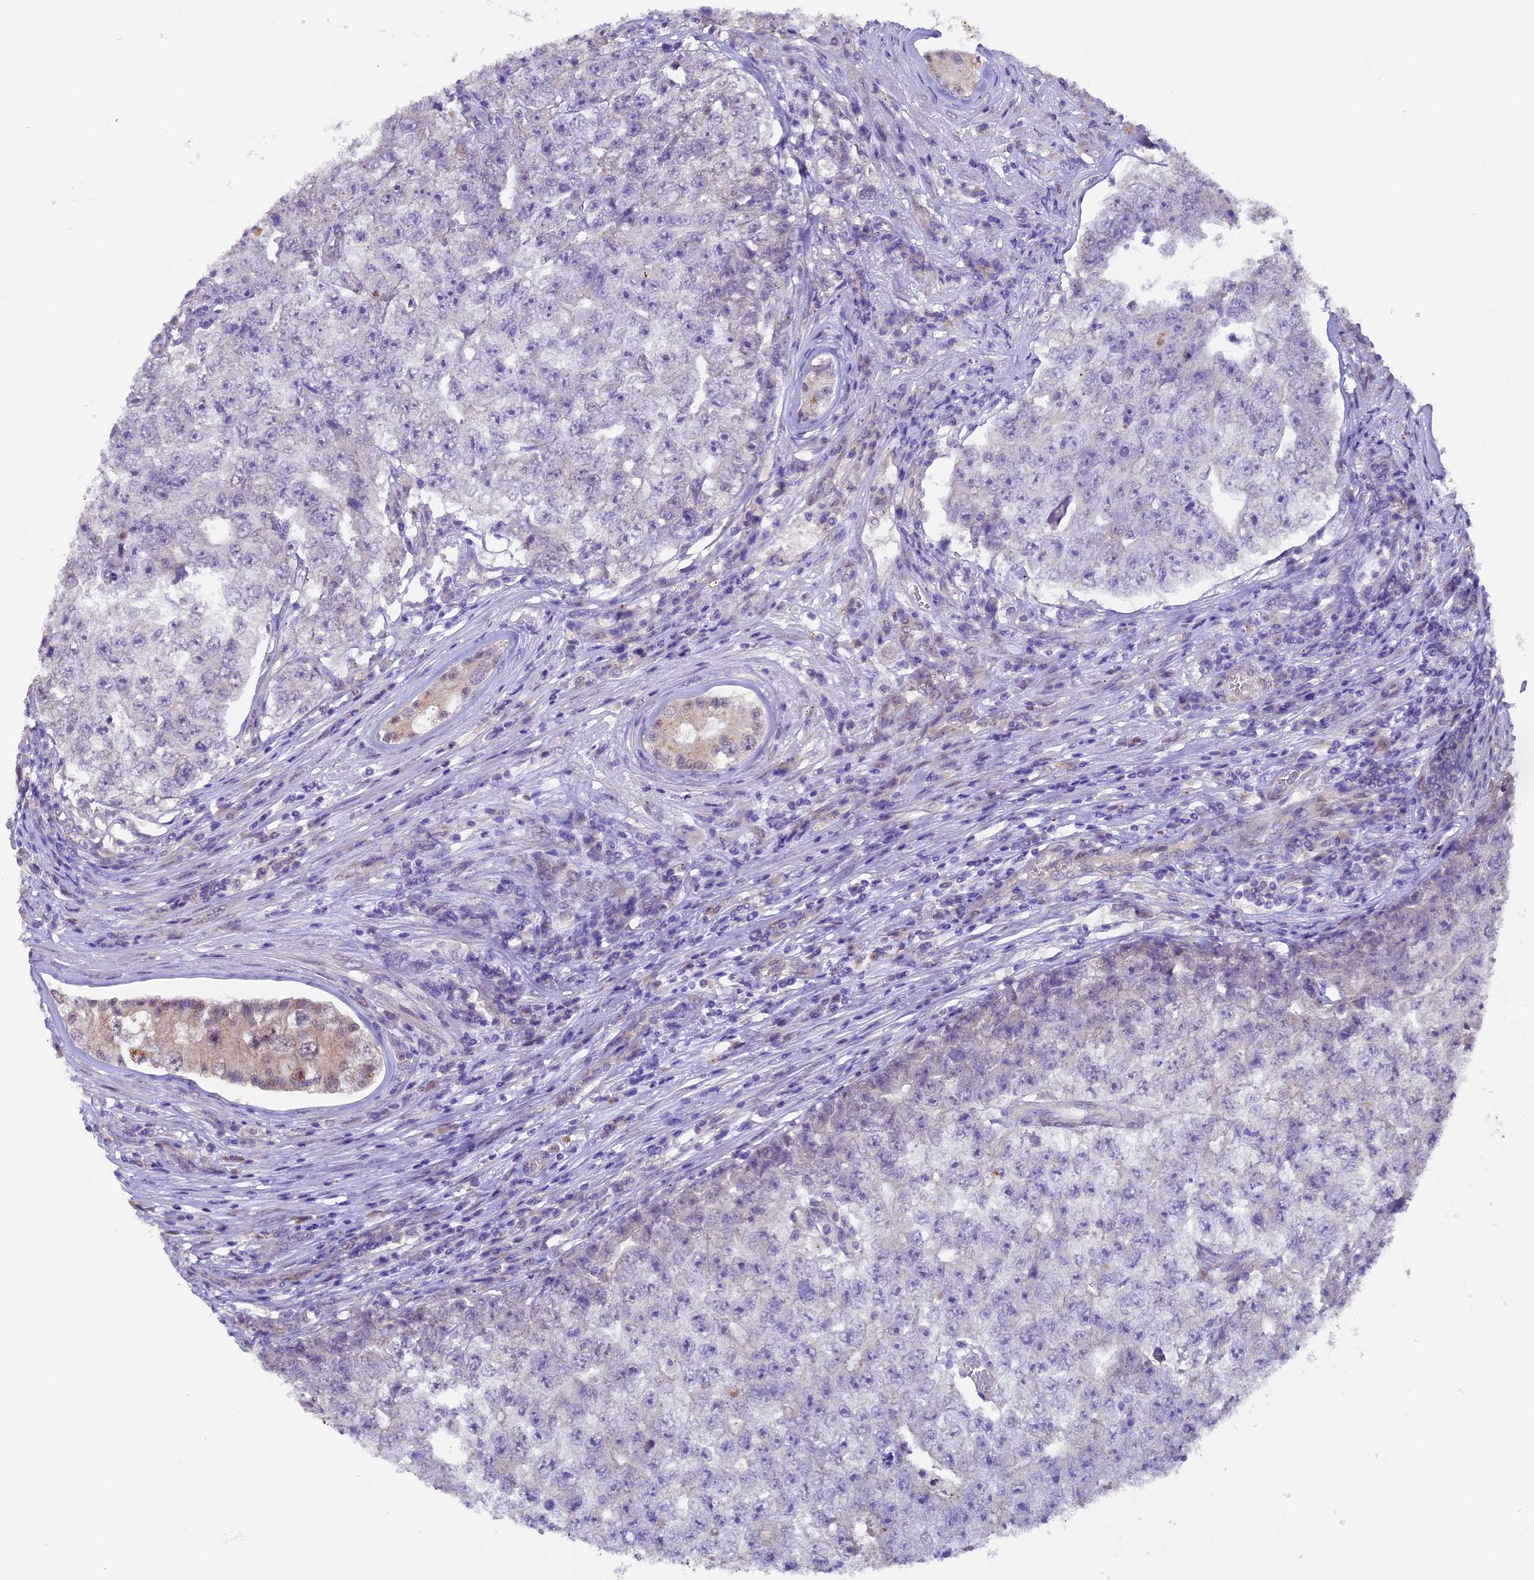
{"staining": {"intensity": "negative", "quantity": "none", "location": "none"}, "tissue": "testis cancer", "cell_type": "Tumor cells", "image_type": "cancer", "snomed": [{"axis": "morphology", "description": "Carcinoma, Embryonal, NOS"}, {"axis": "topography", "description": "Testis"}], "caption": "This is a histopathology image of immunohistochemistry (IHC) staining of testis embryonal carcinoma, which shows no positivity in tumor cells.", "gene": "NCK2", "patient": {"sex": "male", "age": 17}}